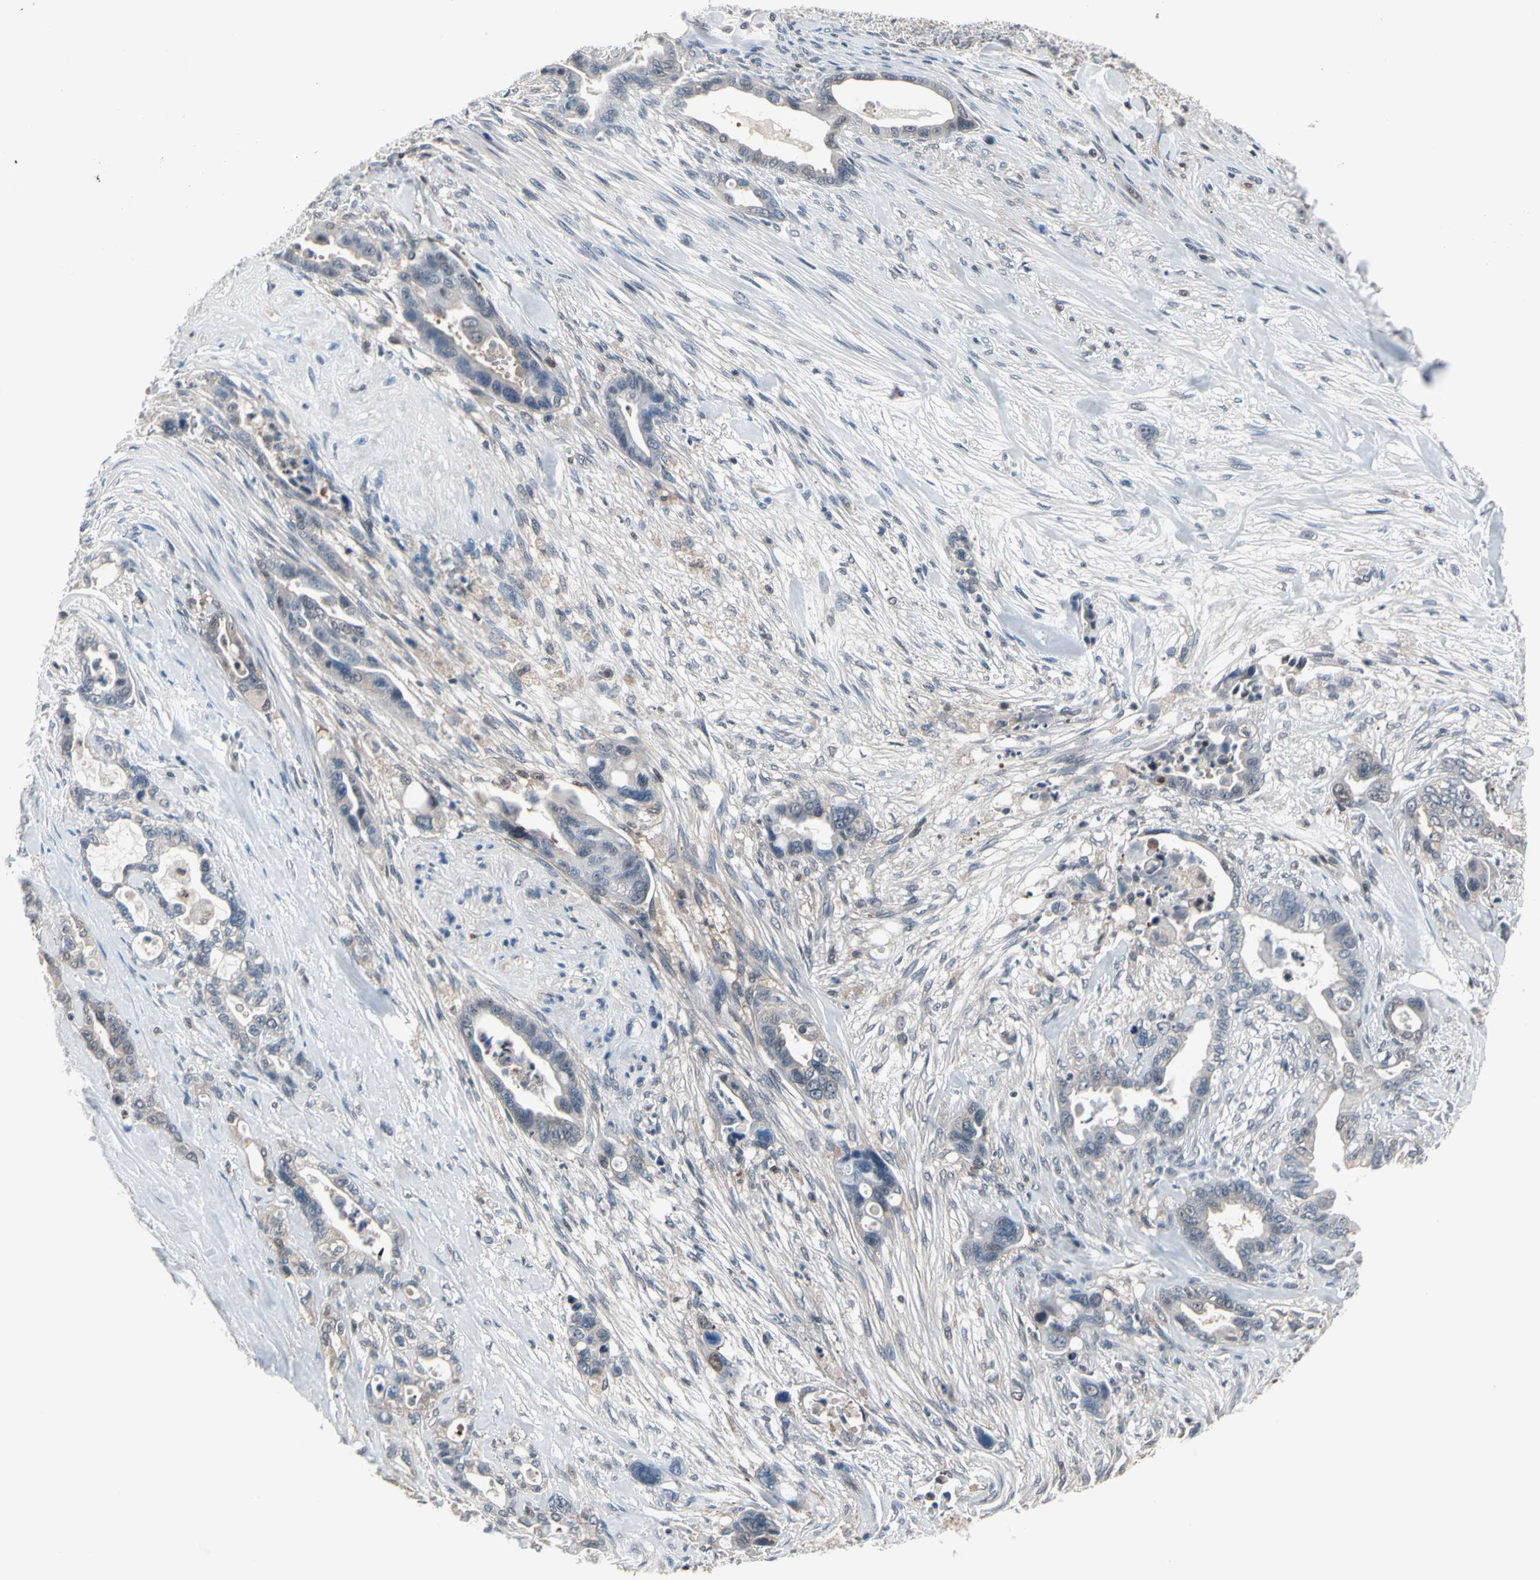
{"staining": {"intensity": "weak", "quantity": "25%-75%", "location": "cytoplasmic/membranous"}, "tissue": "pancreatic cancer", "cell_type": "Tumor cells", "image_type": "cancer", "snomed": [{"axis": "morphology", "description": "Adenocarcinoma, NOS"}, {"axis": "topography", "description": "Pancreas"}], "caption": "This is an image of IHC staining of pancreatic cancer (adenocarcinoma), which shows weak expression in the cytoplasmic/membranous of tumor cells.", "gene": "PSMA2", "patient": {"sex": "male", "age": 70}}